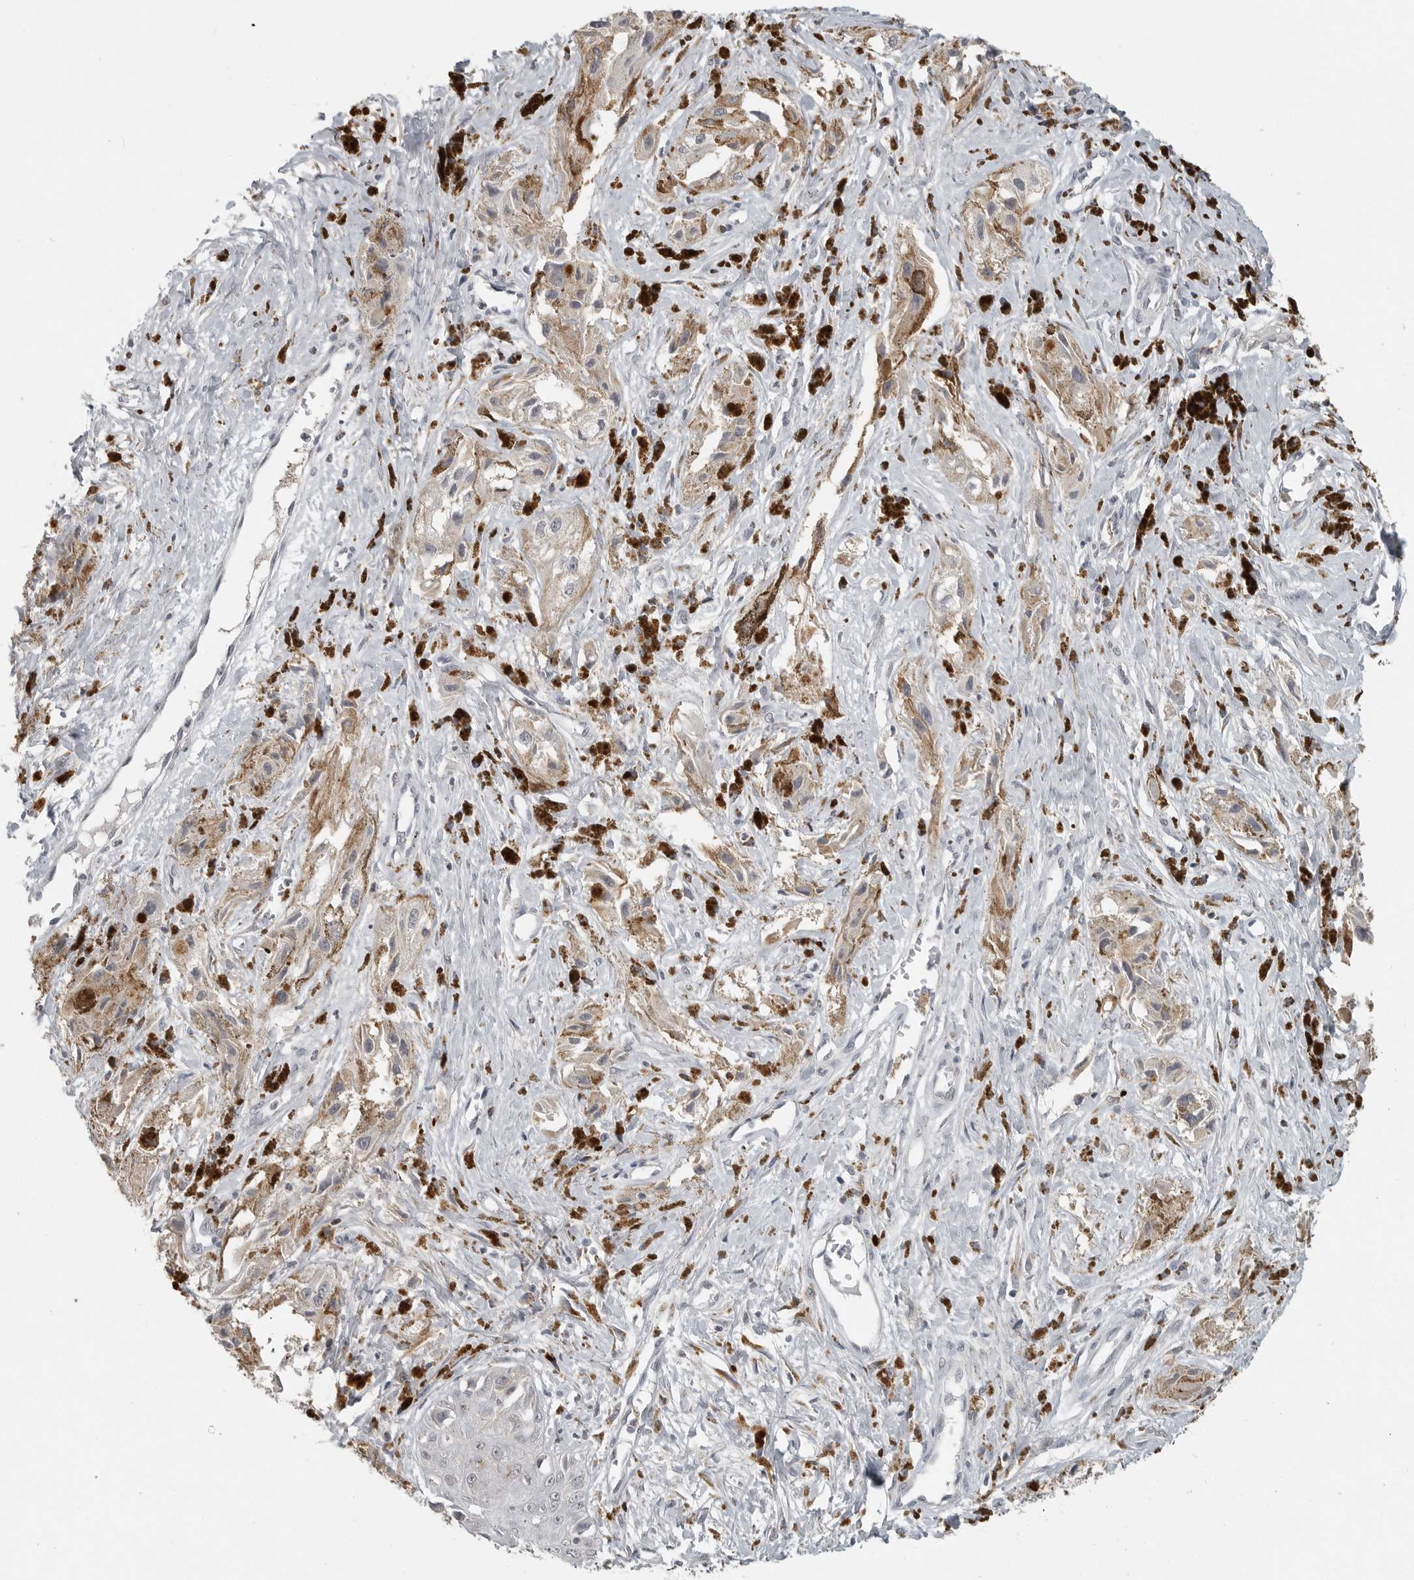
{"staining": {"intensity": "negative", "quantity": "none", "location": "none"}, "tissue": "melanoma", "cell_type": "Tumor cells", "image_type": "cancer", "snomed": [{"axis": "morphology", "description": "Malignant melanoma, NOS"}, {"axis": "topography", "description": "Skin"}], "caption": "DAB immunohistochemical staining of human malignant melanoma shows no significant positivity in tumor cells.", "gene": "FOXP3", "patient": {"sex": "male", "age": 88}}